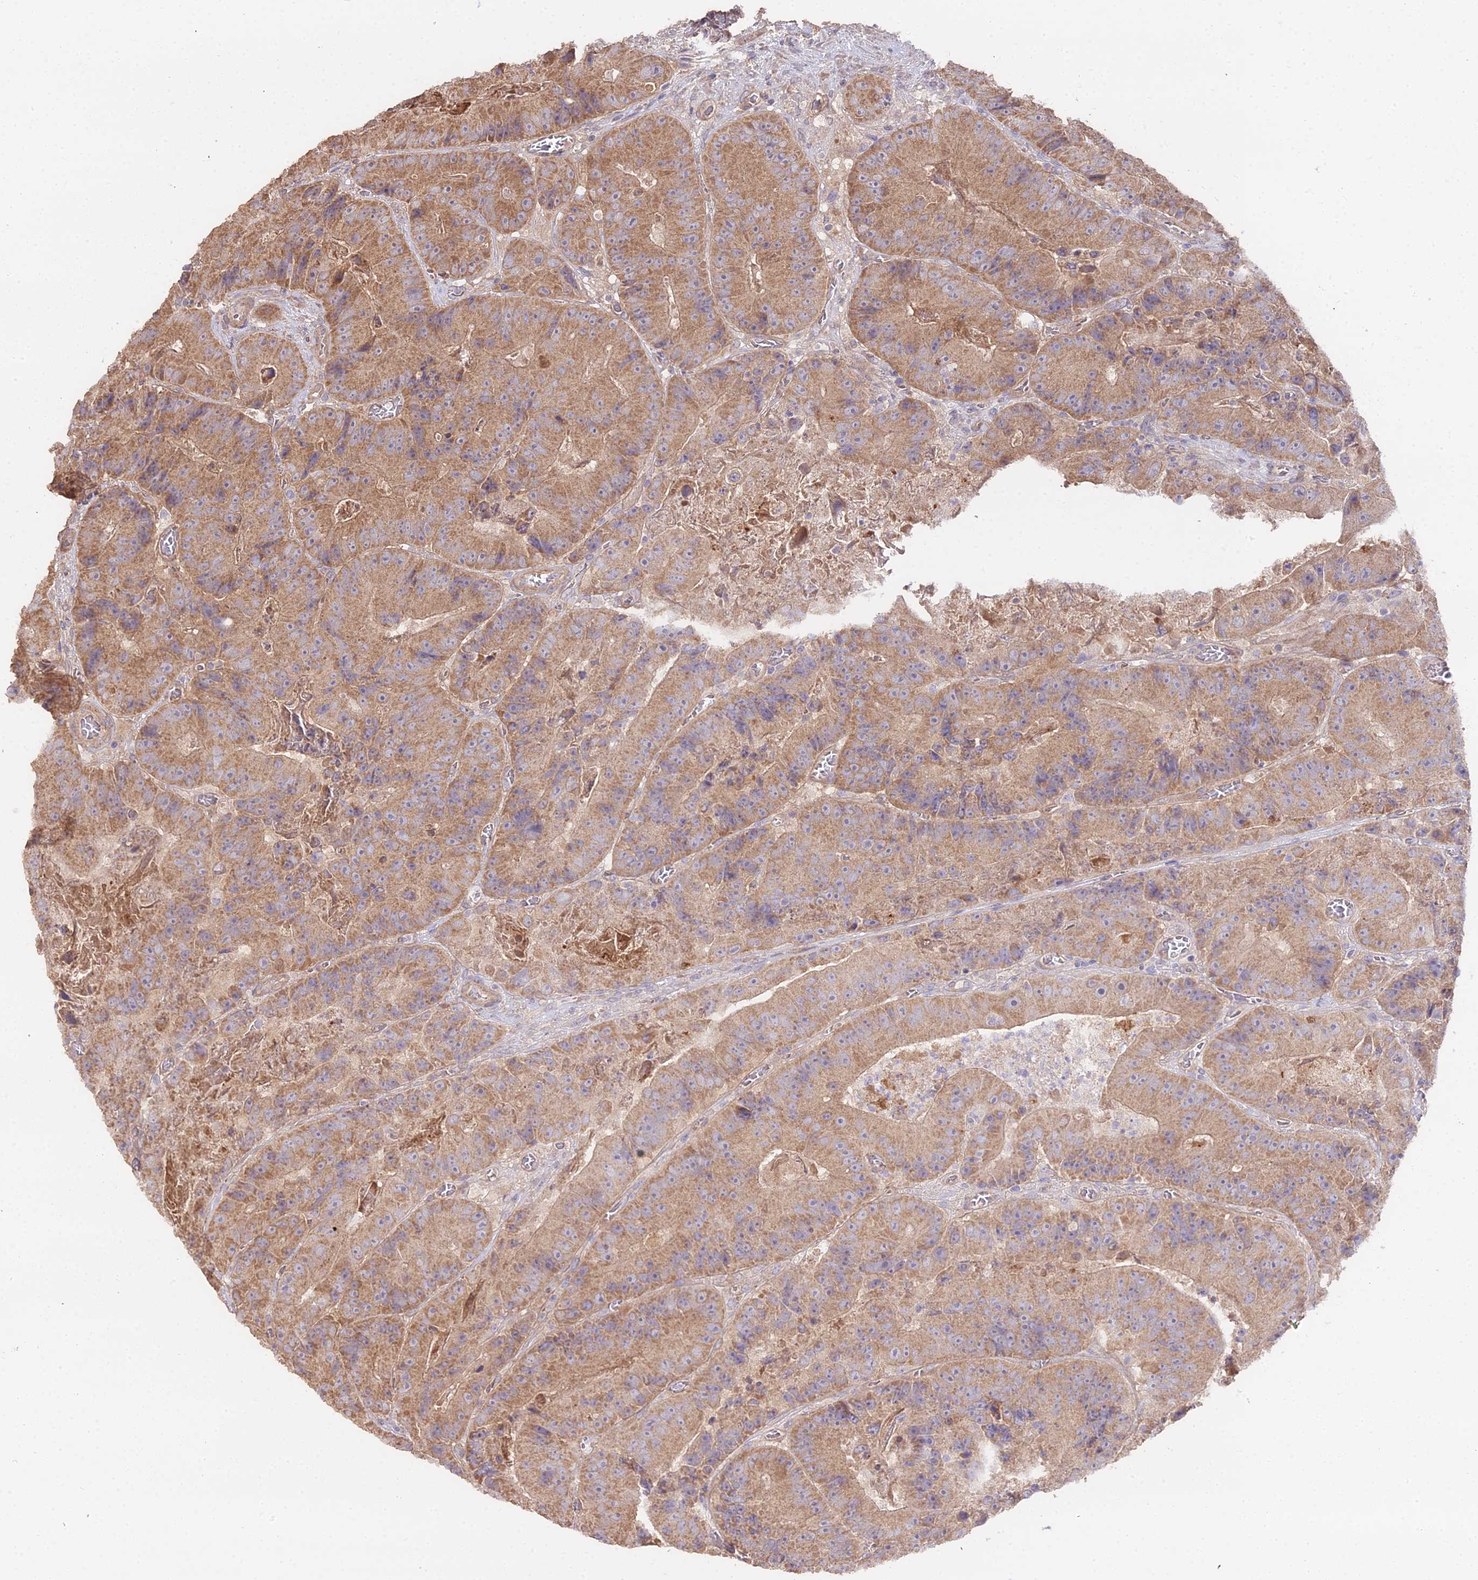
{"staining": {"intensity": "moderate", "quantity": ">75%", "location": "cytoplasmic/membranous"}, "tissue": "colorectal cancer", "cell_type": "Tumor cells", "image_type": "cancer", "snomed": [{"axis": "morphology", "description": "Adenocarcinoma, NOS"}, {"axis": "topography", "description": "Colon"}], "caption": "A histopathology image showing moderate cytoplasmic/membranous positivity in about >75% of tumor cells in colorectal cancer, as visualized by brown immunohistochemical staining.", "gene": "METTL13", "patient": {"sex": "female", "age": 86}}